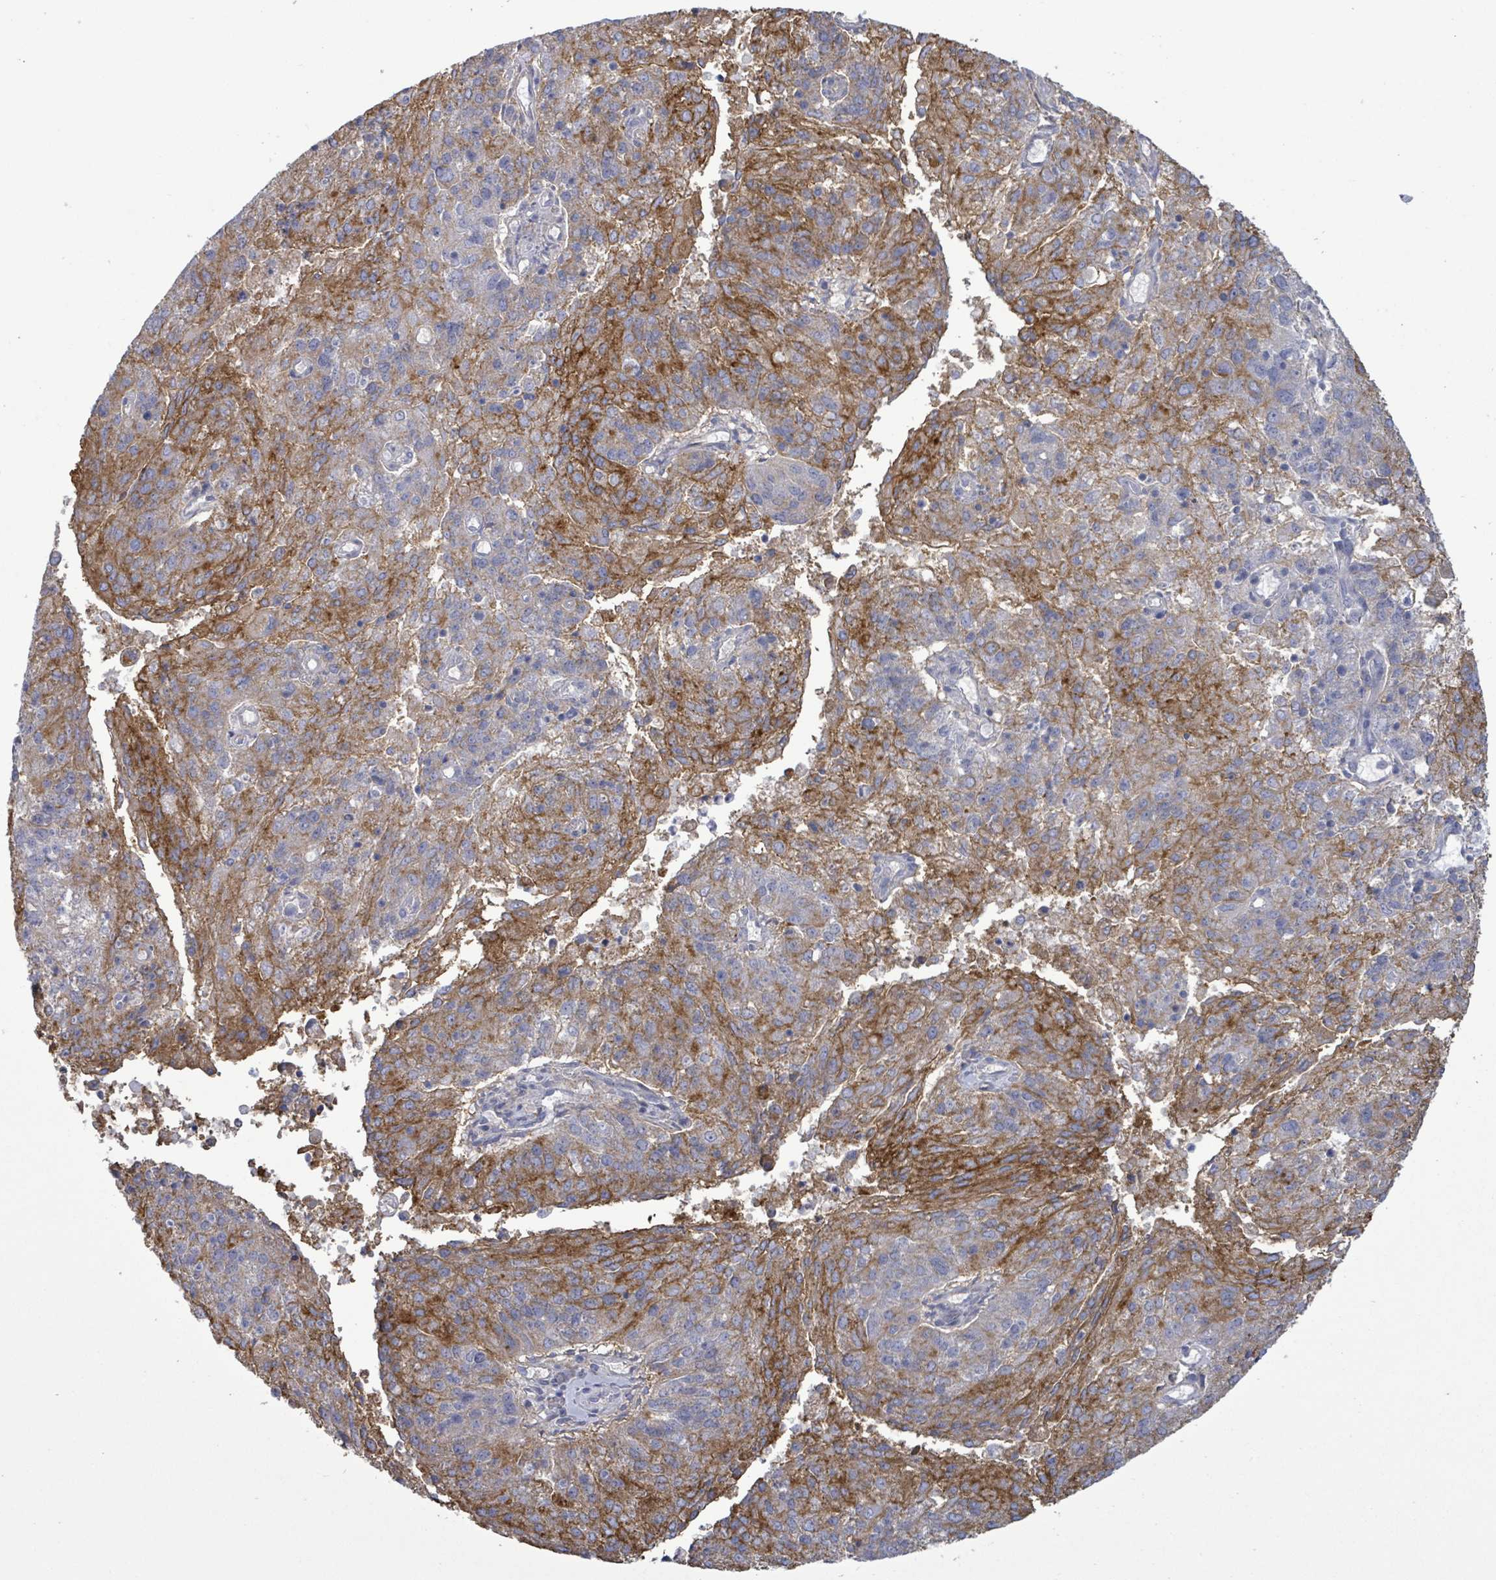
{"staining": {"intensity": "moderate", "quantity": "25%-75%", "location": "cytoplasmic/membranous"}, "tissue": "endometrial cancer", "cell_type": "Tumor cells", "image_type": "cancer", "snomed": [{"axis": "morphology", "description": "Adenocarcinoma, NOS"}, {"axis": "topography", "description": "Endometrium"}], "caption": "Approximately 25%-75% of tumor cells in human endometrial cancer (adenocarcinoma) demonstrate moderate cytoplasmic/membranous protein staining as visualized by brown immunohistochemical staining.", "gene": "BSG", "patient": {"sex": "female", "age": 82}}